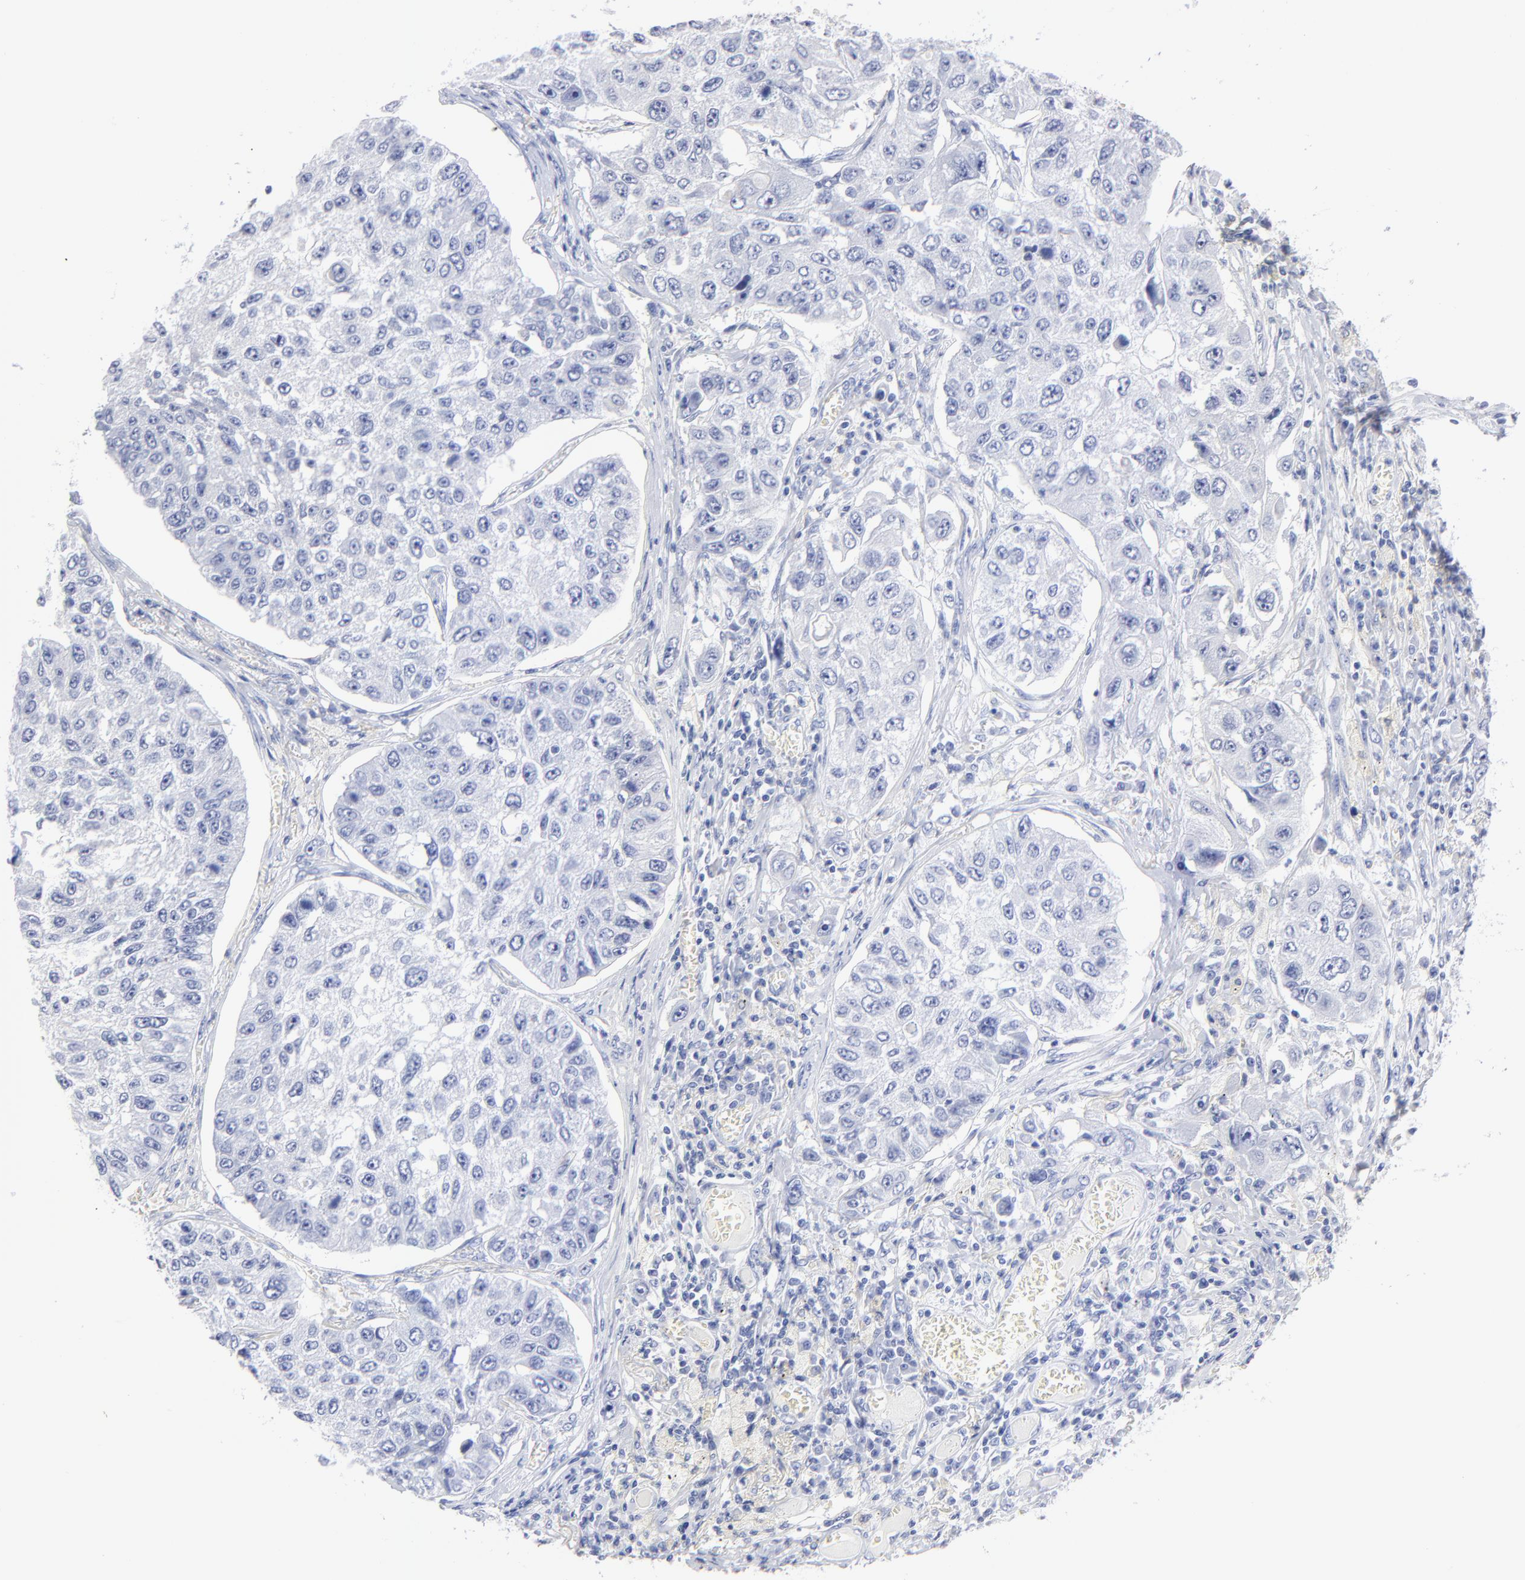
{"staining": {"intensity": "negative", "quantity": "none", "location": "none"}, "tissue": "lung cancer", "cell_type": "Tumor cells", "image_type": "cancer", "snomed": [{"axis": "morphology", "description": "Squamous cell carcinoma, NOS"}, {"axis": "topography", "description": "Lung"}], "caption": "High magnification brightfield microscopy of lung cancer stained with DAB (3,3'-diaminobenzidine) (brown) and counterstained with hematoxylin (blue): tumor cells show no significant positivity.", "gene": "ACY1", "patient": {"sex": "male", "age": 71}}